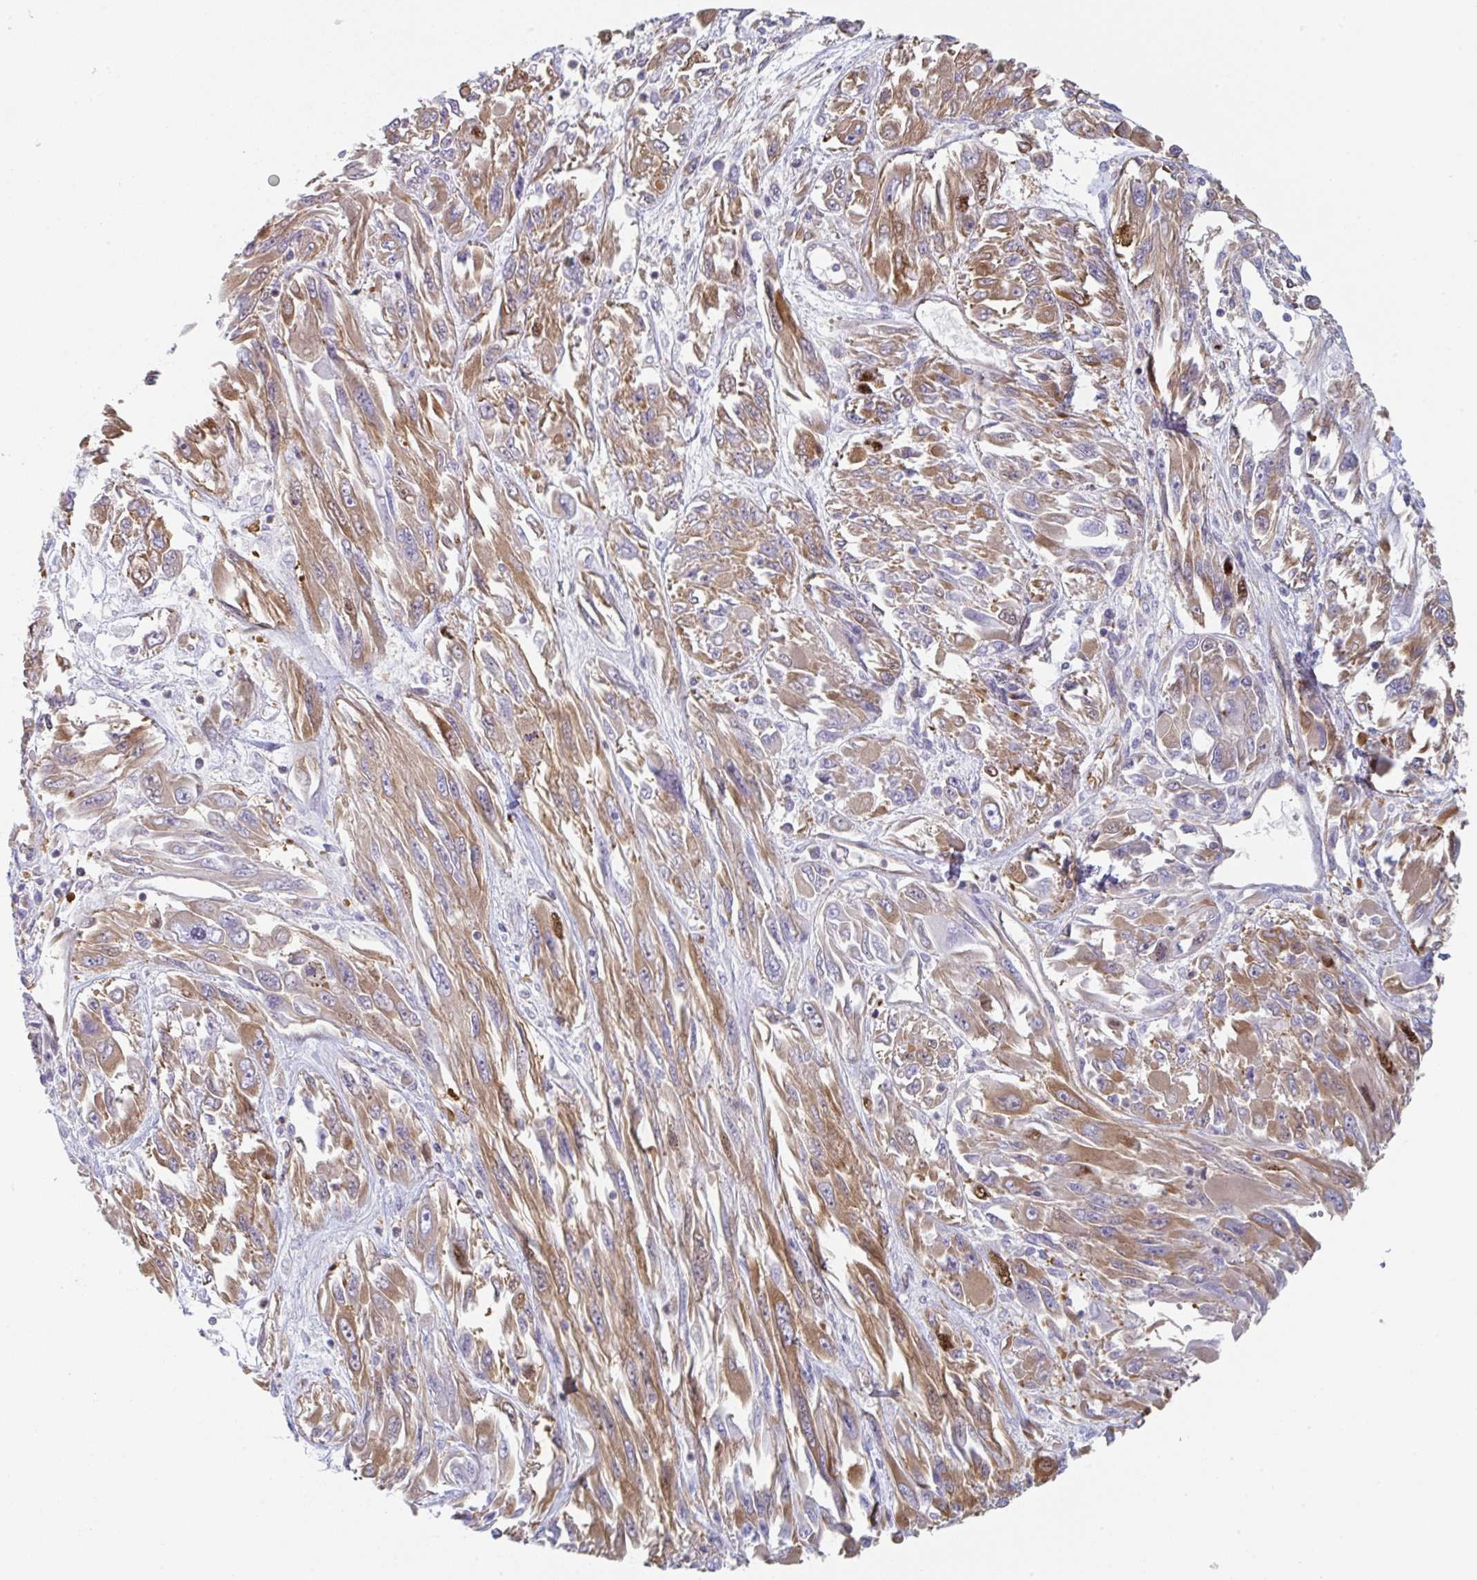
{"staining": {"intensity": "moderate", "quantity": ">75%", "location": "cytoplasmic/membranous"}, "tissue": "melanoma", "cell_type": "Tumor cells", "image_type": "cancer", "snomed": [{"axis": "morphology", "description": "Malignant melanoma, NOS"}, {"axis": "topography", "description": "Skin"}], "caption": "Melanoma stained for a protein demonstrates moderate cytoplasmic/membranous positivity in tumor cells.", "gene": "AMPD2", "patient": {"sex": "female", "age": 91}}